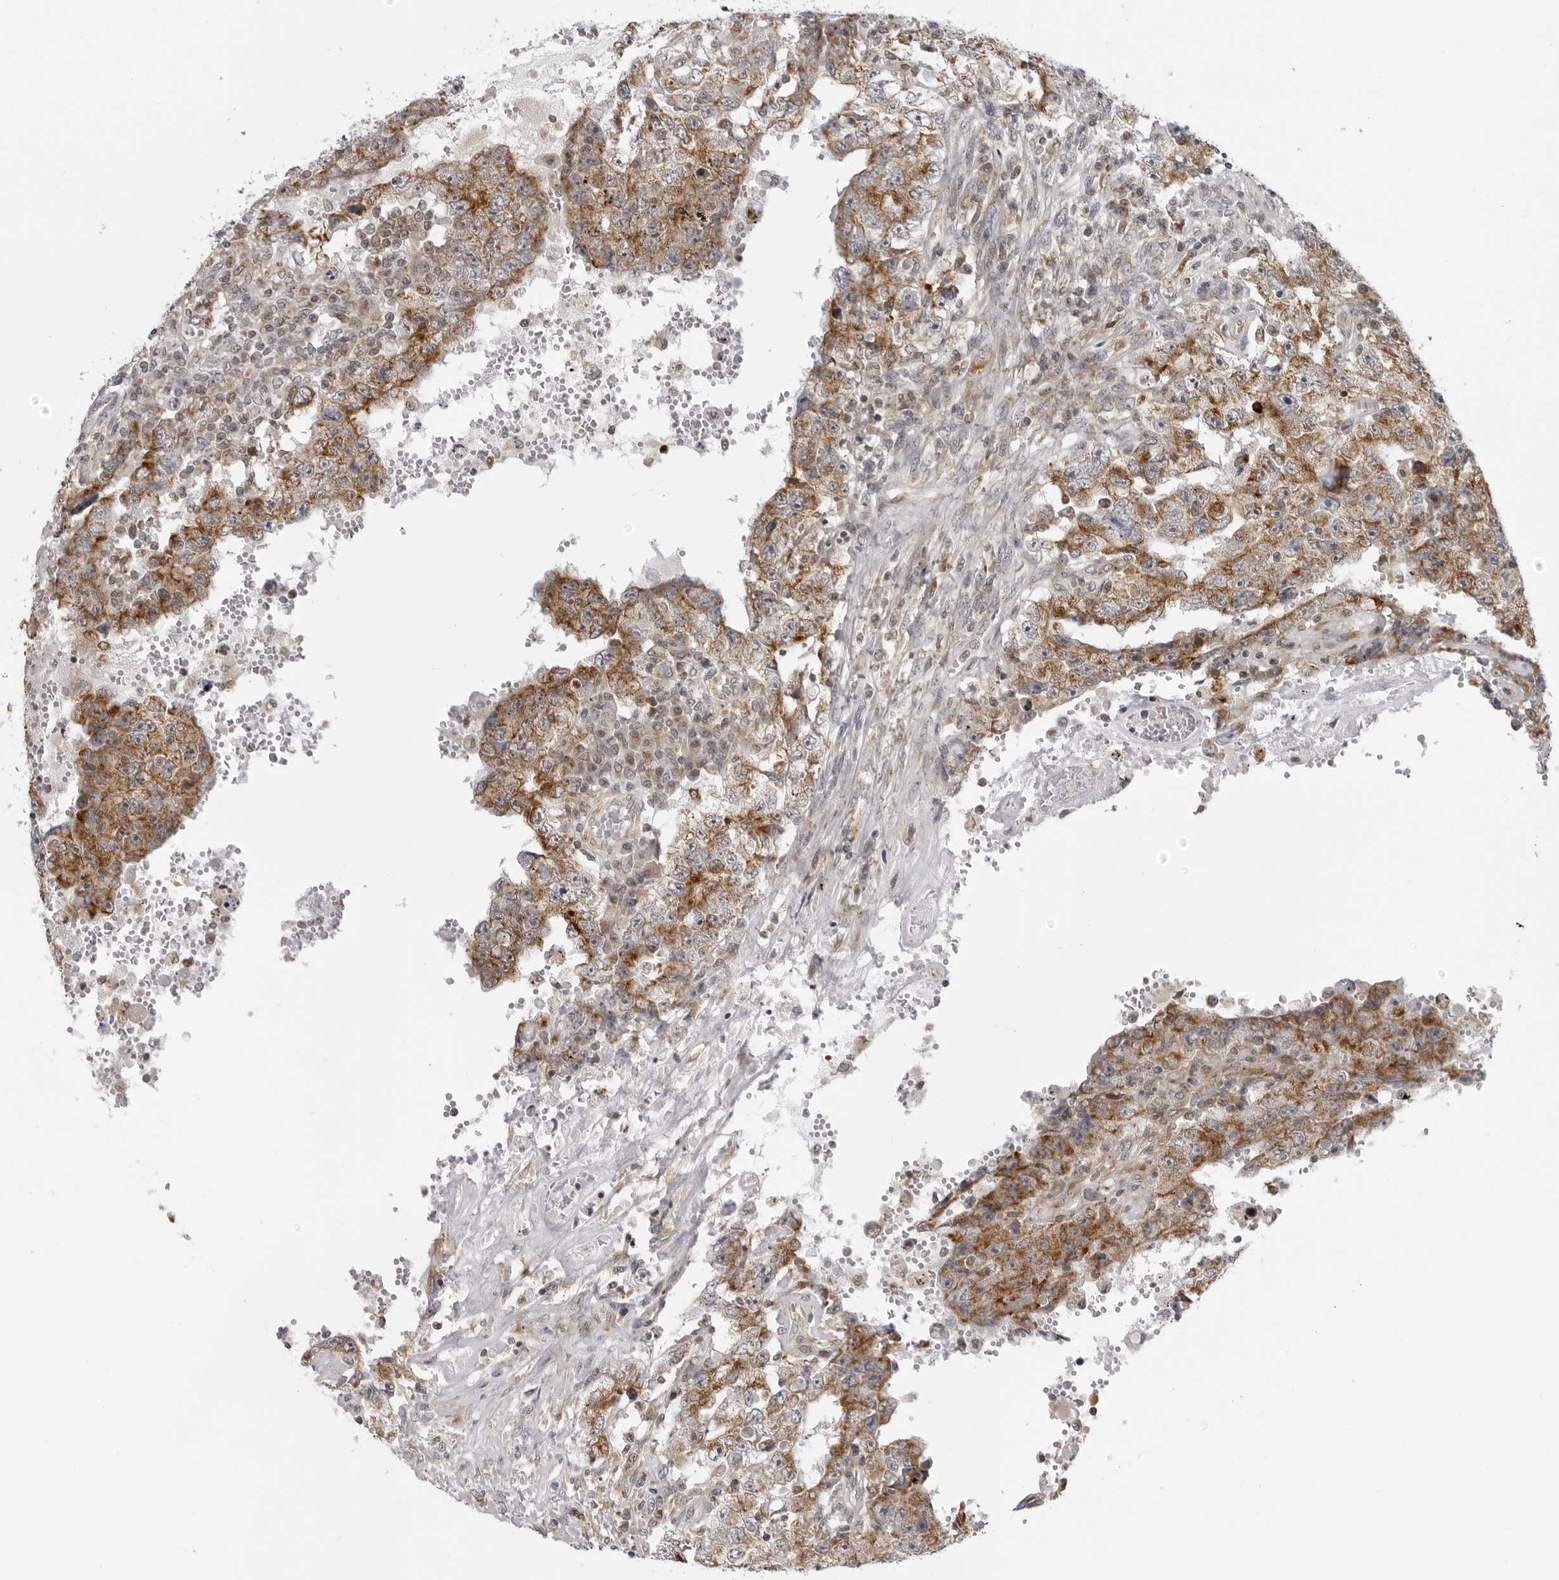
{"staining": {"intensity": "moderate", "quantity": ">75%", "location": "cytoplasmic/membranous"}, "tissue": "testis cancer", "cell_type": "Tumor cells", "image_type": "cancer", "snomed": [{"axis": "morphology", "description": "Carcinoma, Embryonal, NOS"}, {"axis": "topography", "description": "Testis"}], "caption": "Embryonal carcinoma (testis) stained for a protein exhibits moderate cytoplasmic/membranous positivity in tumor cells.", "gene": "MRPS15", "patient": {"sex": "male", "age": 26}}